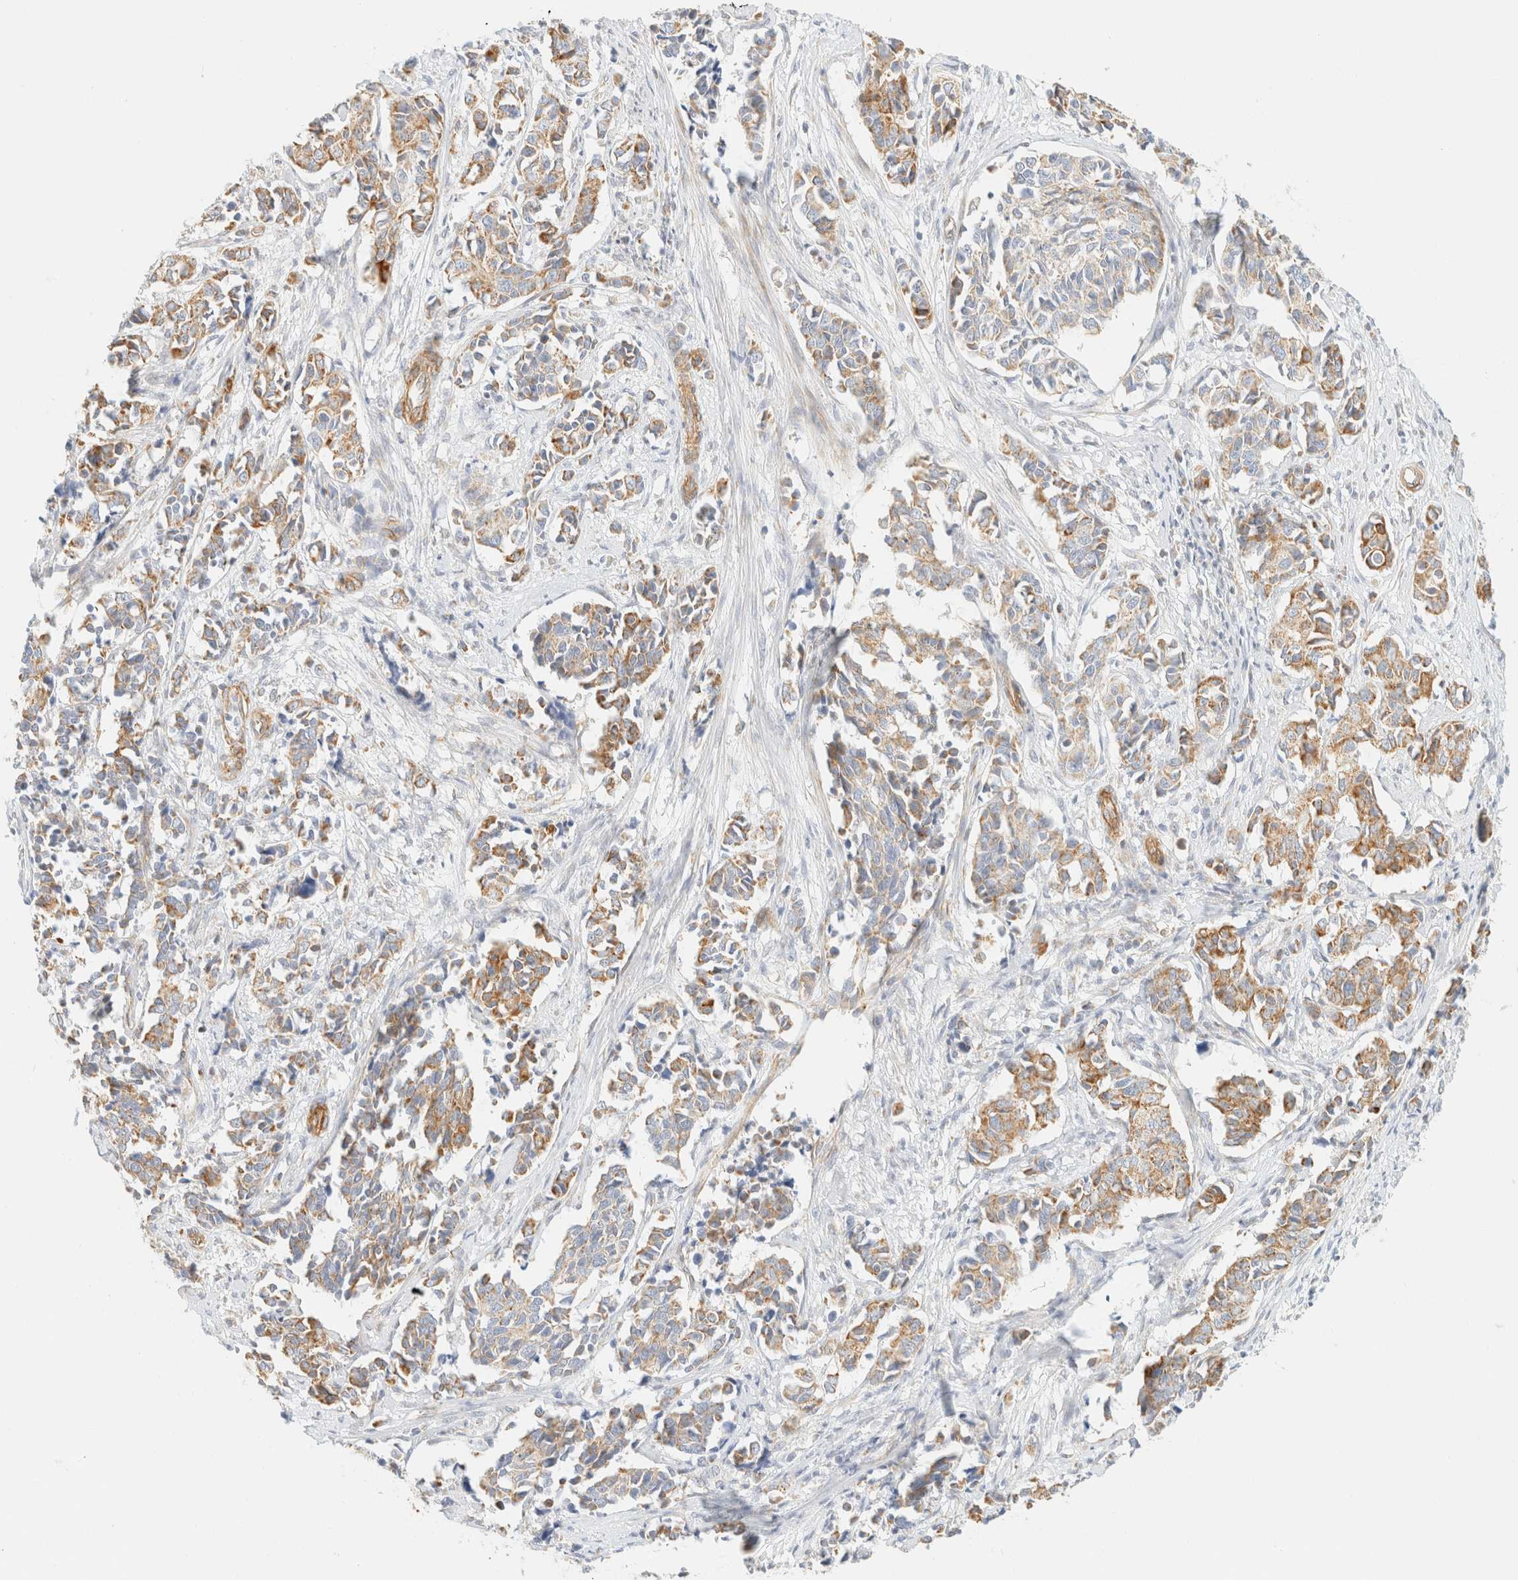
{"staining": {"intensity": "moderate", "quantity": ">75%", "location": "cytoplasmic/membranous"}, "tissue": "cervical cancer", "cell_type": "Tumor cells", "image_type": "cancer", "snomed": [{"axis": "morphology", "description": "Normal tissue, NOS"}, {"axis": "morphology", "description": "Squamous cell carcinoma, NOS"}, {"axis": "topography", "description": "Cervix"}], "caption": "This image exhibits immunohistochemistry (IHC) staining of cervical squamous cell carcinoma, with medium moderate cytoplasmic/membranous expression in about >75% of tumor cells.", "gene": "MRM3", "patient": {"sex": "female", "age": 35}}